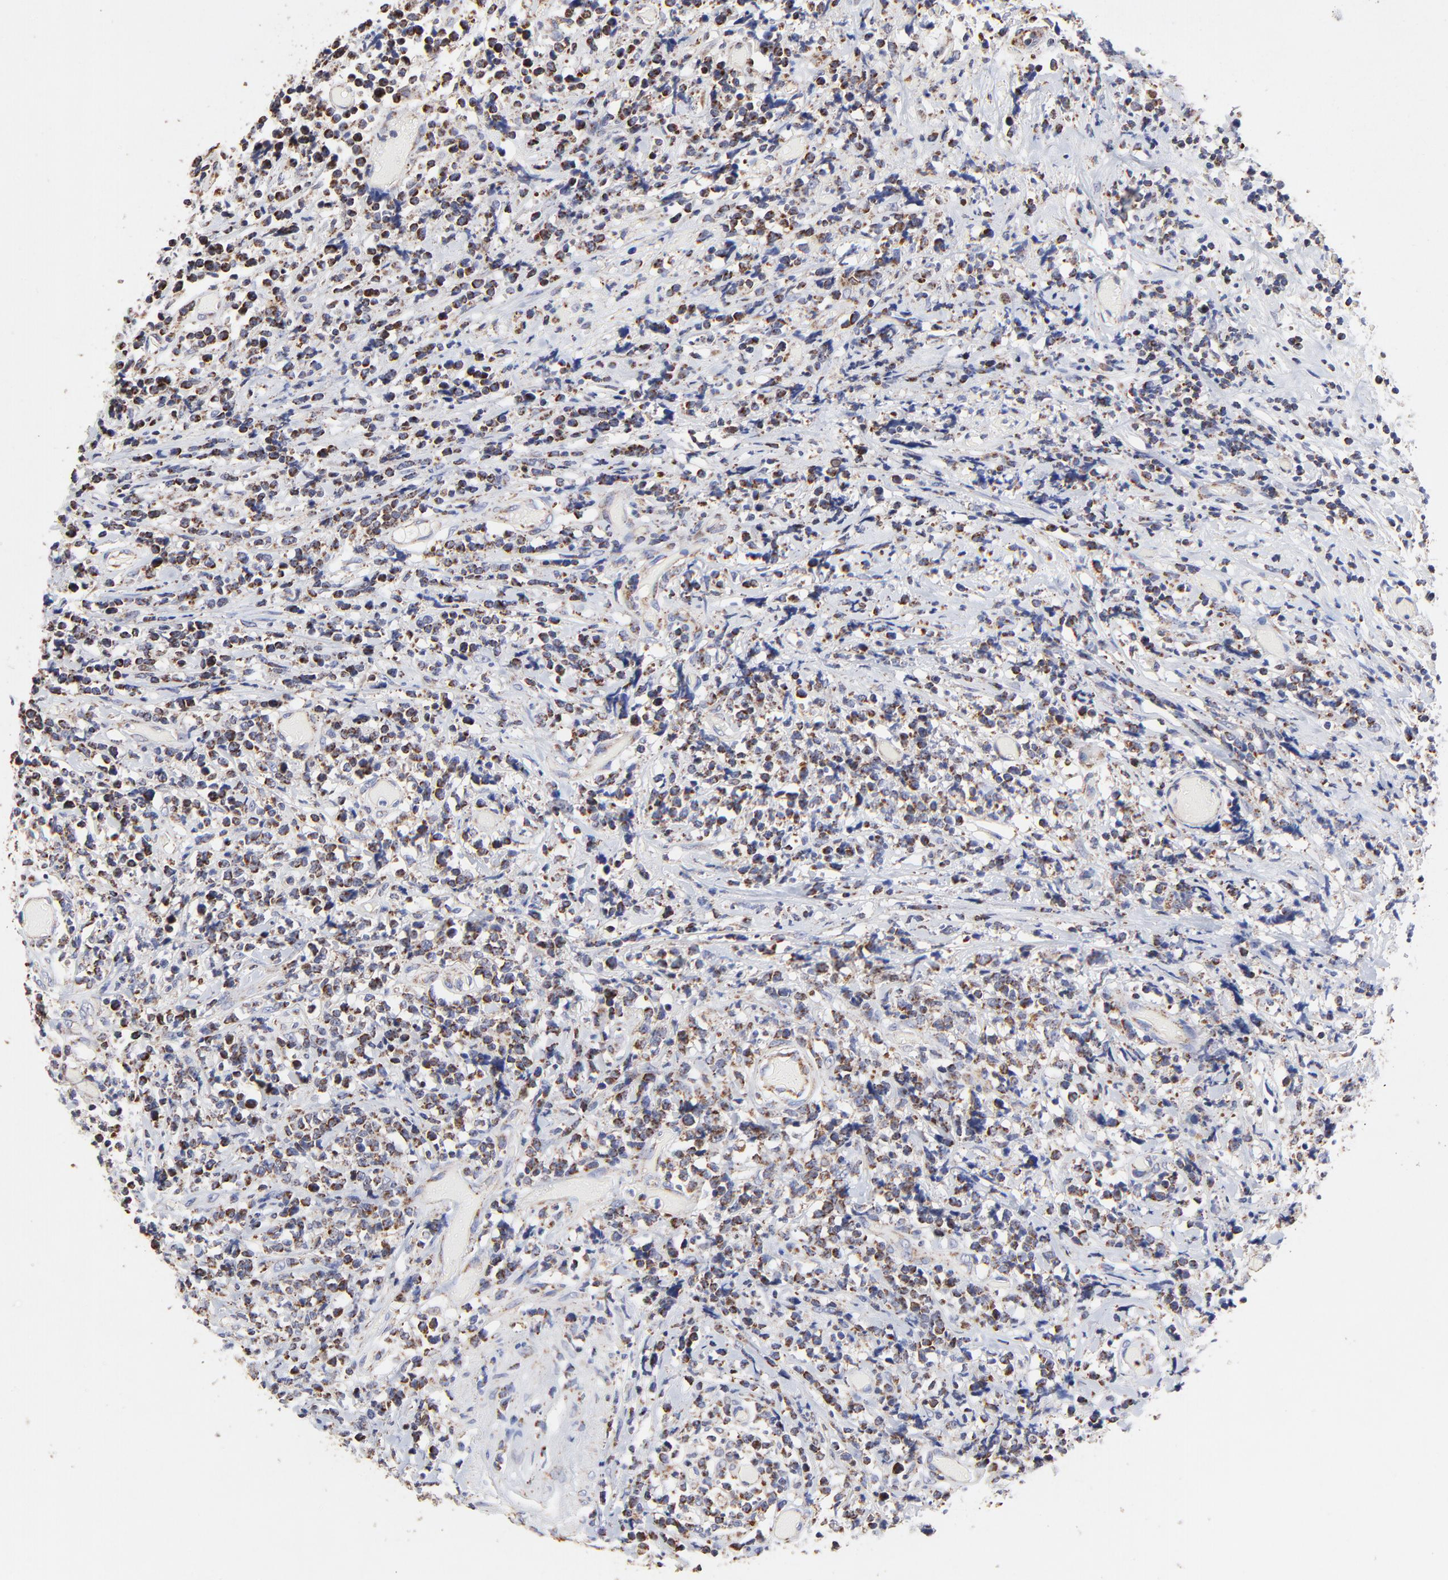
{"staining": {"intensity": "moderate", "quantity": "25%-75%", "location": "cytoplasmic/membranous"}, "tissue": "lymphoma", "cell_type": "Tumor cells", "image_type": "cancer", "snomed": [{"axis": "morphology", "description": "Malignant lymphoma, non-Hodgkin's type, High grade"}, {"axis": "topography", "description": "Colon"}], "caption": "Human high-grade malignant lymphoma, non-Hodgkin's type stained with a brown dye reveals moderate cytoplasmic/membranous positive staining in approximately 25%-75% of tumor cells.", "gene": "SSBP1", "patient": {"sex": "male", "age": 82}}